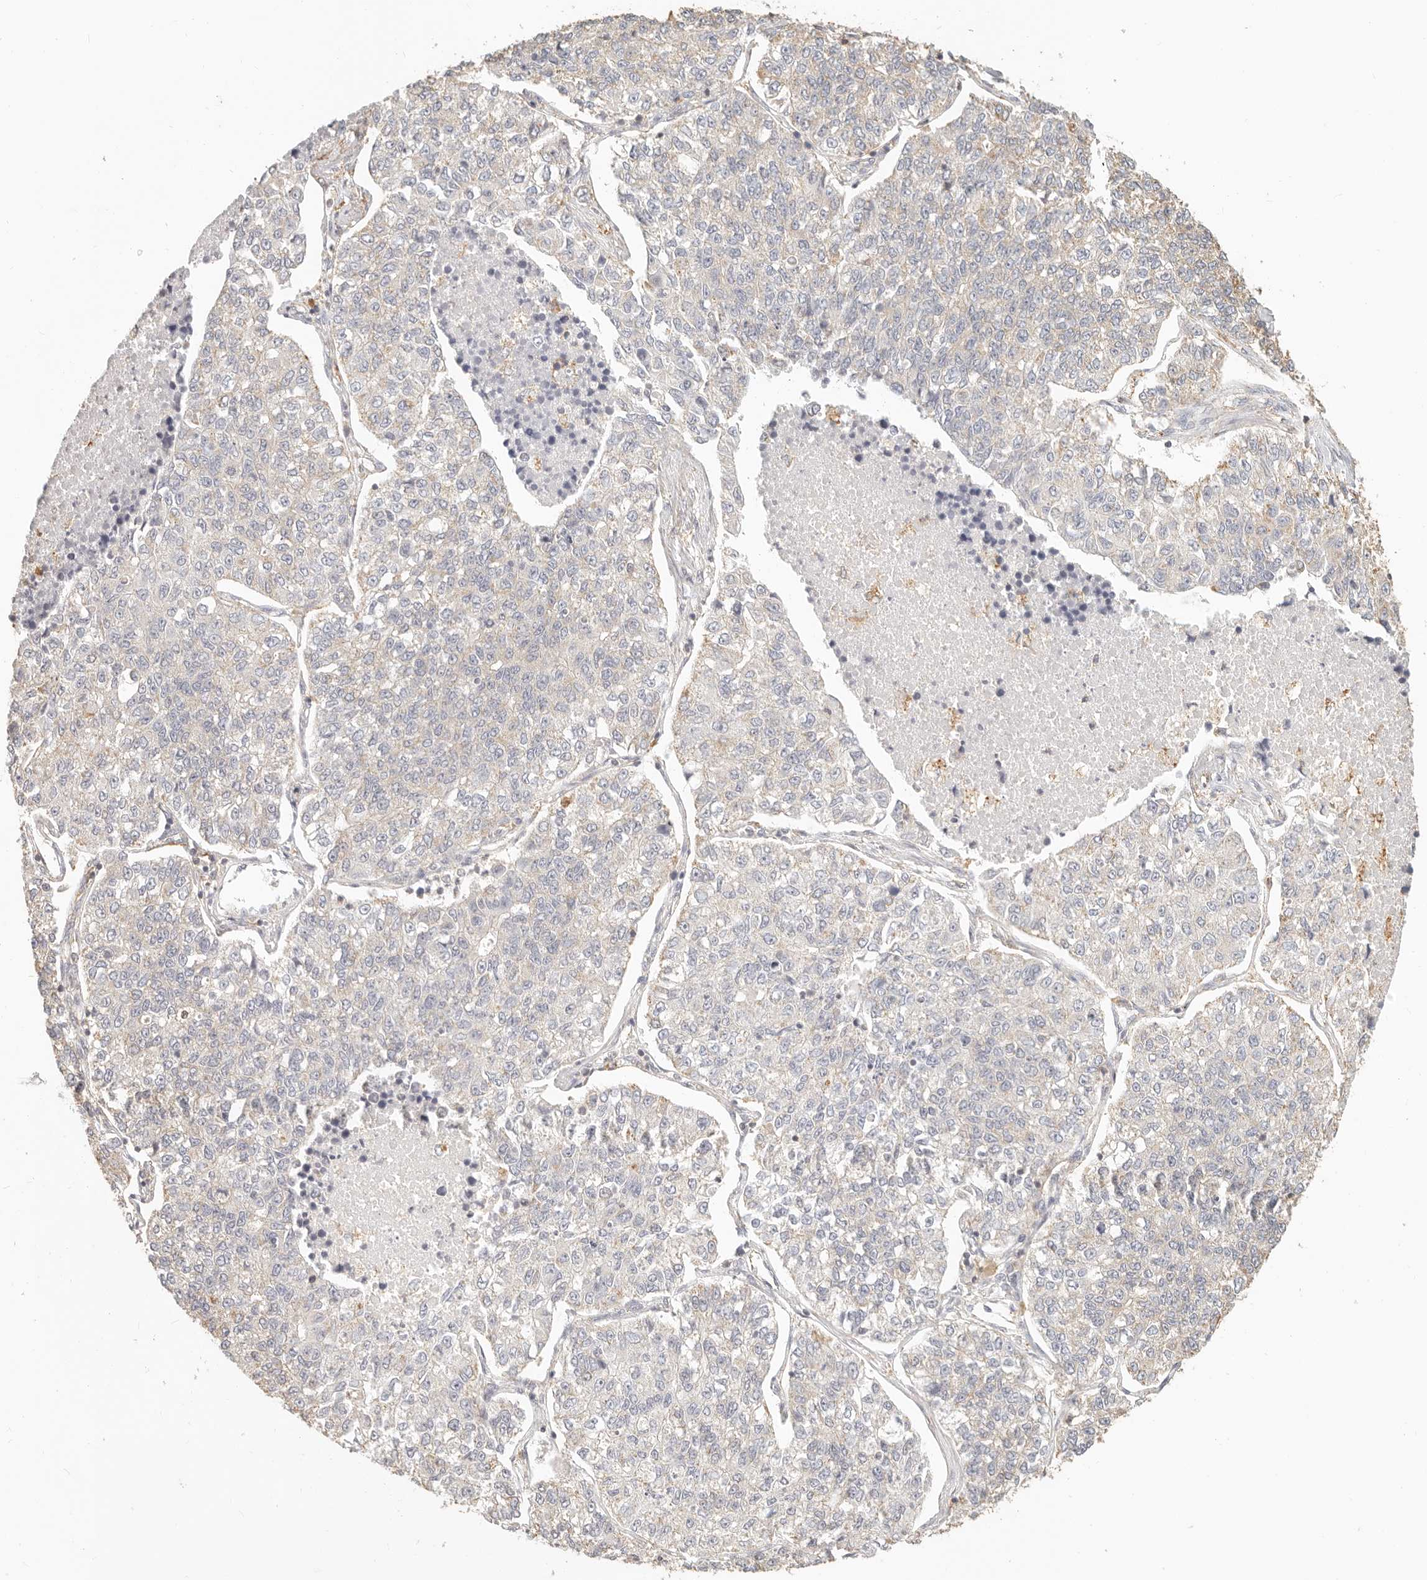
{"staining": {"intensity": "negative", "quantity": "none", "location": "none"}, "tissue": "lung cancer", "cell_type": "Tumor cells", "image_type": "cancer", "snomed": [{"axis": "morphology", "description": "Adenocarcinoma, NOS"}, {"axis": "topography", "description": "Lung"}], "caption": "Tumor cells are negative for protein expression in human lung adenocarcinoma. (Brightfield microscopy of DAB immunohistochemistry at high magnification).", "gene": "CNMD", "patient": {"sex": "male", "age": 49}}